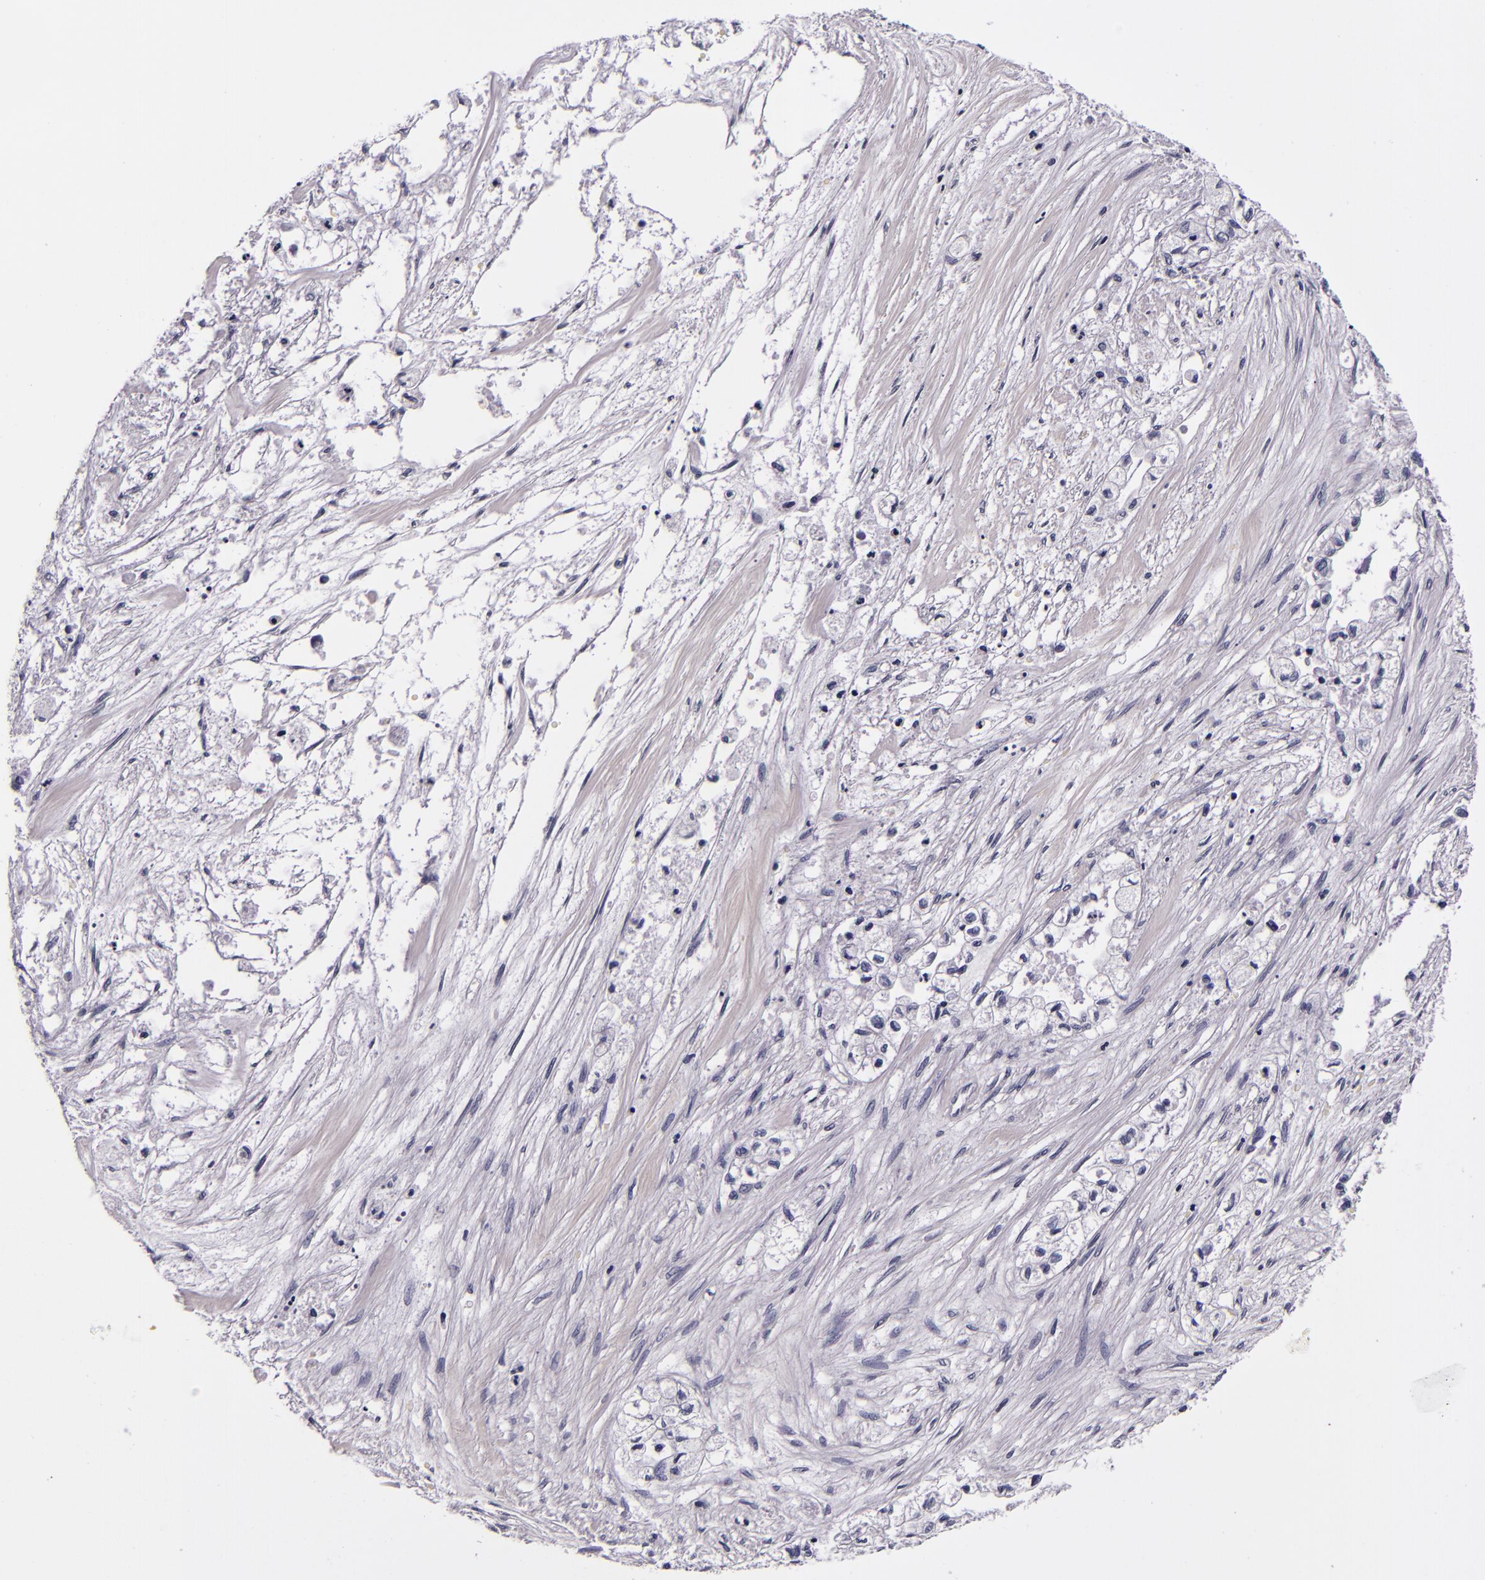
{"staining": {"intensity": "negative", "quantity": "none", "location": "none"}, "tissue": "pancreatic cancer", "cell_type": "Tumor cells", "image_type": "cancer", "snomed": [{"axis": "morphology", "description": "Adenocarcinoma, NOS"}, {"axis": "topography", "description": "Pancreas"}], "caption": "High magnification brightfield microscopy of pancreatic adenocarcinoma stained with DAB (brown) and counterstained with hematoxylin (blue): tumor cells show no significant positivity.", "gene": "FBN1", "patient": {"sex": "male", "age": 79}}